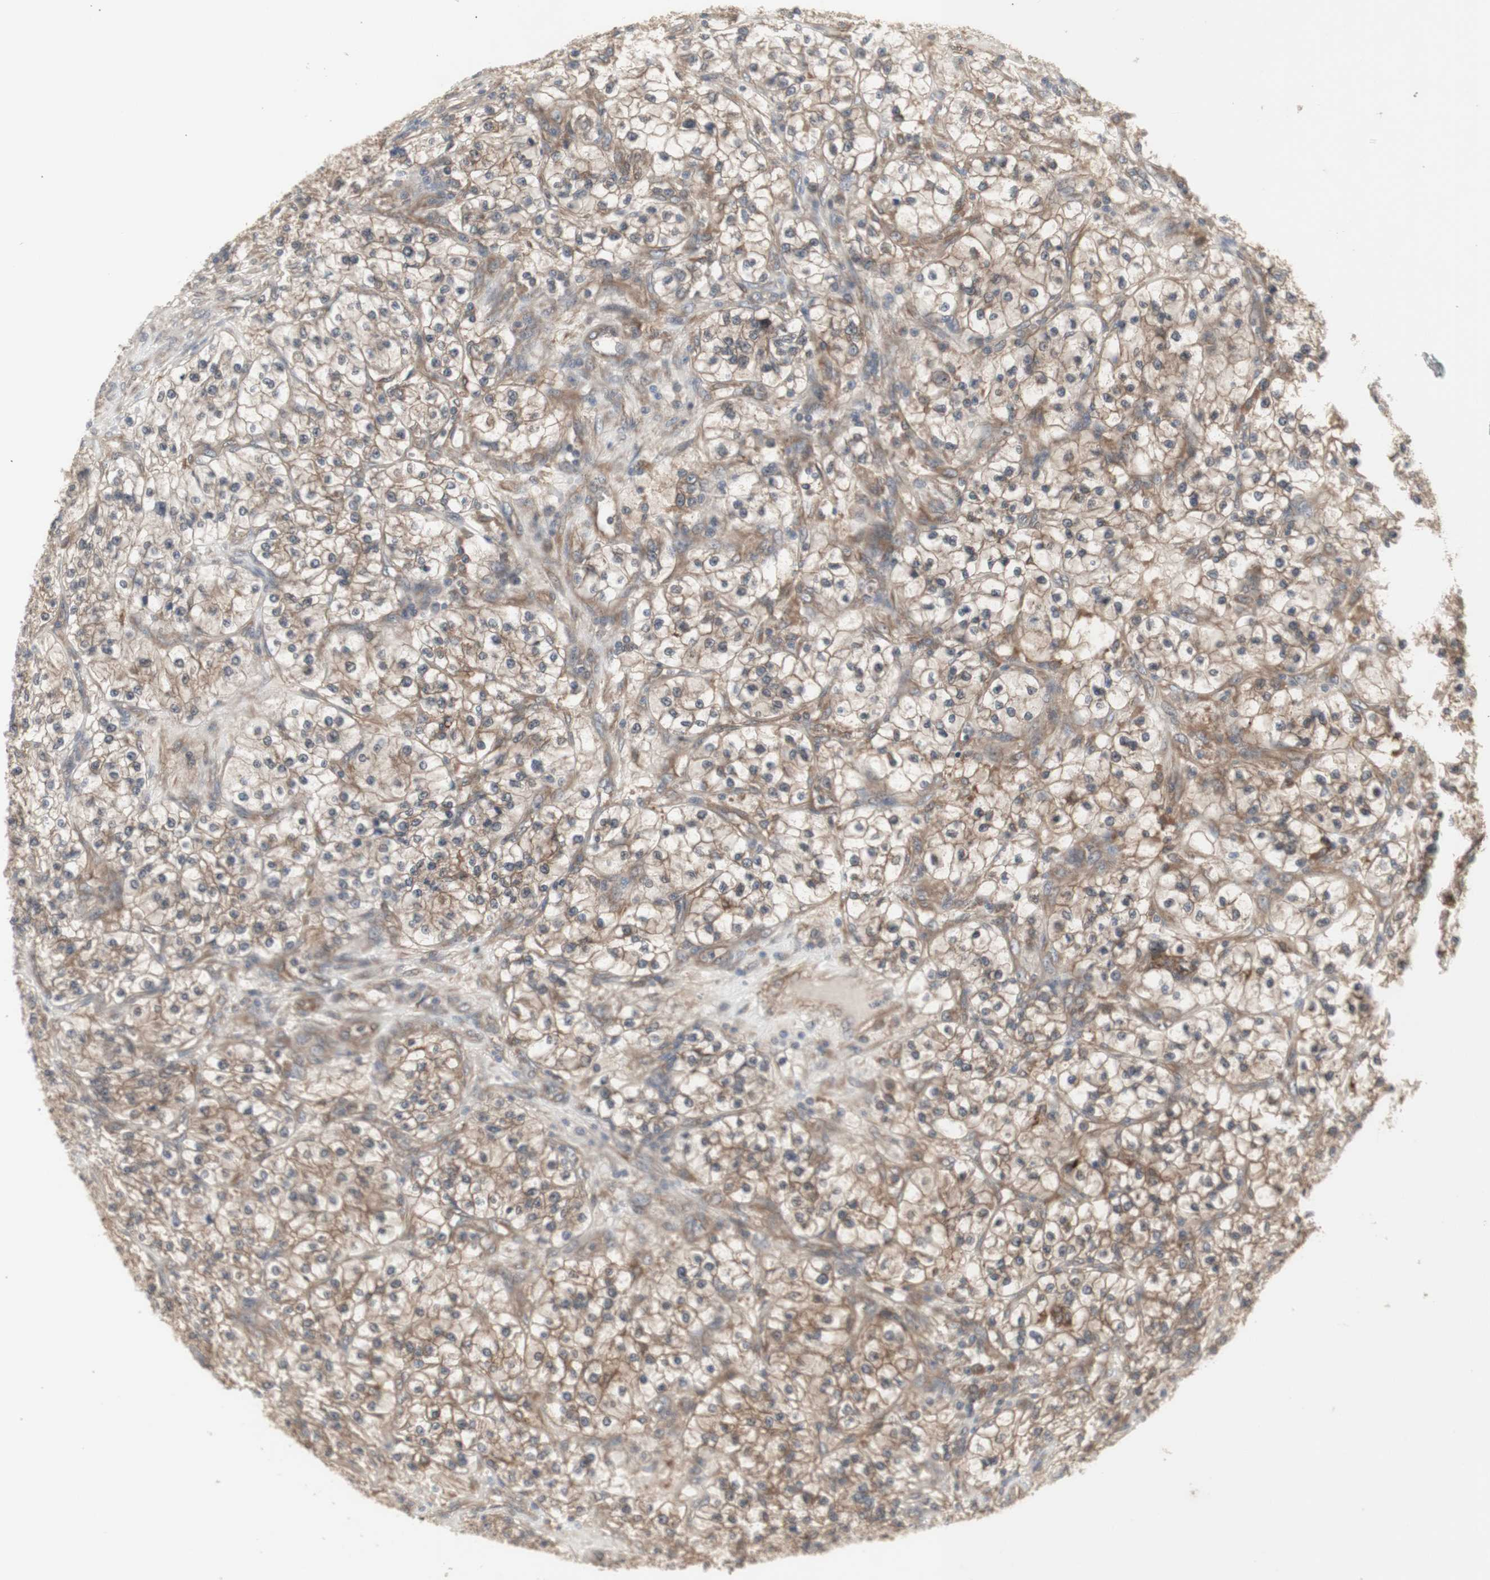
{"staining": {"intensity": "moderate", "quantity": ">75%", "location": "cytoplasmic/membranous"}, "tissue": "renal cancer", "cell_type": "Tumor cells", "image_type": "cancer", "snomed": [{"axis": "morphology", "description": "Adenocarcinoma, NOS"}, {"axis": "topography", "description": "Kidney"}], "caption": "IHC image of human renal cancer stained for a protein (brown), which shows medium levels of moderate cytoplasmic/membranous positivity in about >75% of tumor cells.", "gene": "CHURC1-FNTB", "patient": {"sex": "female", "age": 57}}